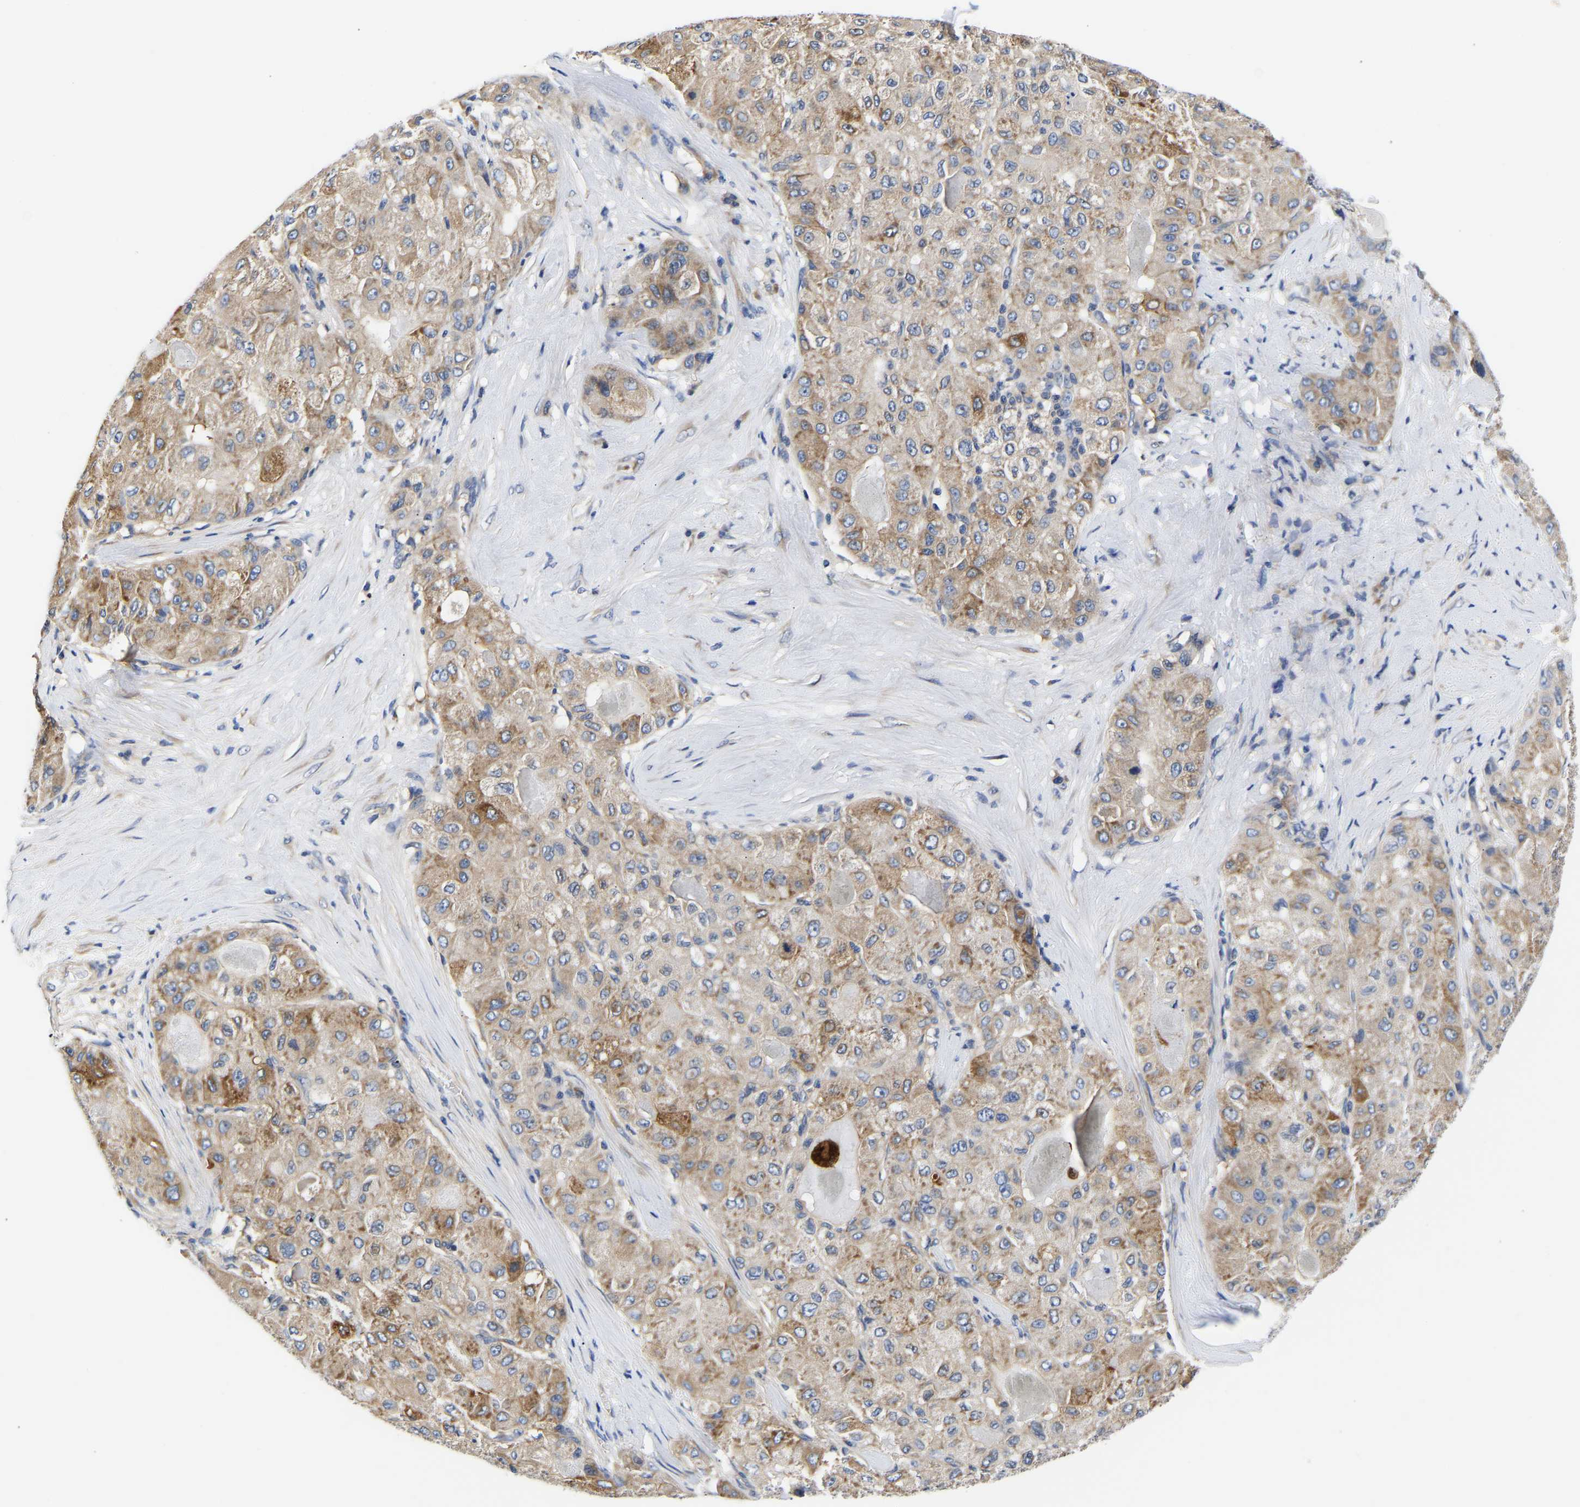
{"staining": {"intensity": "moderate", "quantity": ">75%", "location": "cytoplasmic/membranous"}, "tissue": "liver cancer", "cell_type": "Tumor cells", "image_type": "cancer", "snomed": [{"axis": "morphology", "description": "Carcinoma, Hepatocellular, NOS"}, {"axis": "topography", "description": "Liver"}], "caption": "Protein staining exhibits moderate cytoplasmic/membranous positivity in about >75% of tumor cells in liver cancer (hepatocellular carcinoma). (Stains: DAB in brown, nuclei in blue, Microscopy: brightfield microscopy at high magnification).", "gene": "CCDC6", "patient": {"sex": "male", "age": 80}}